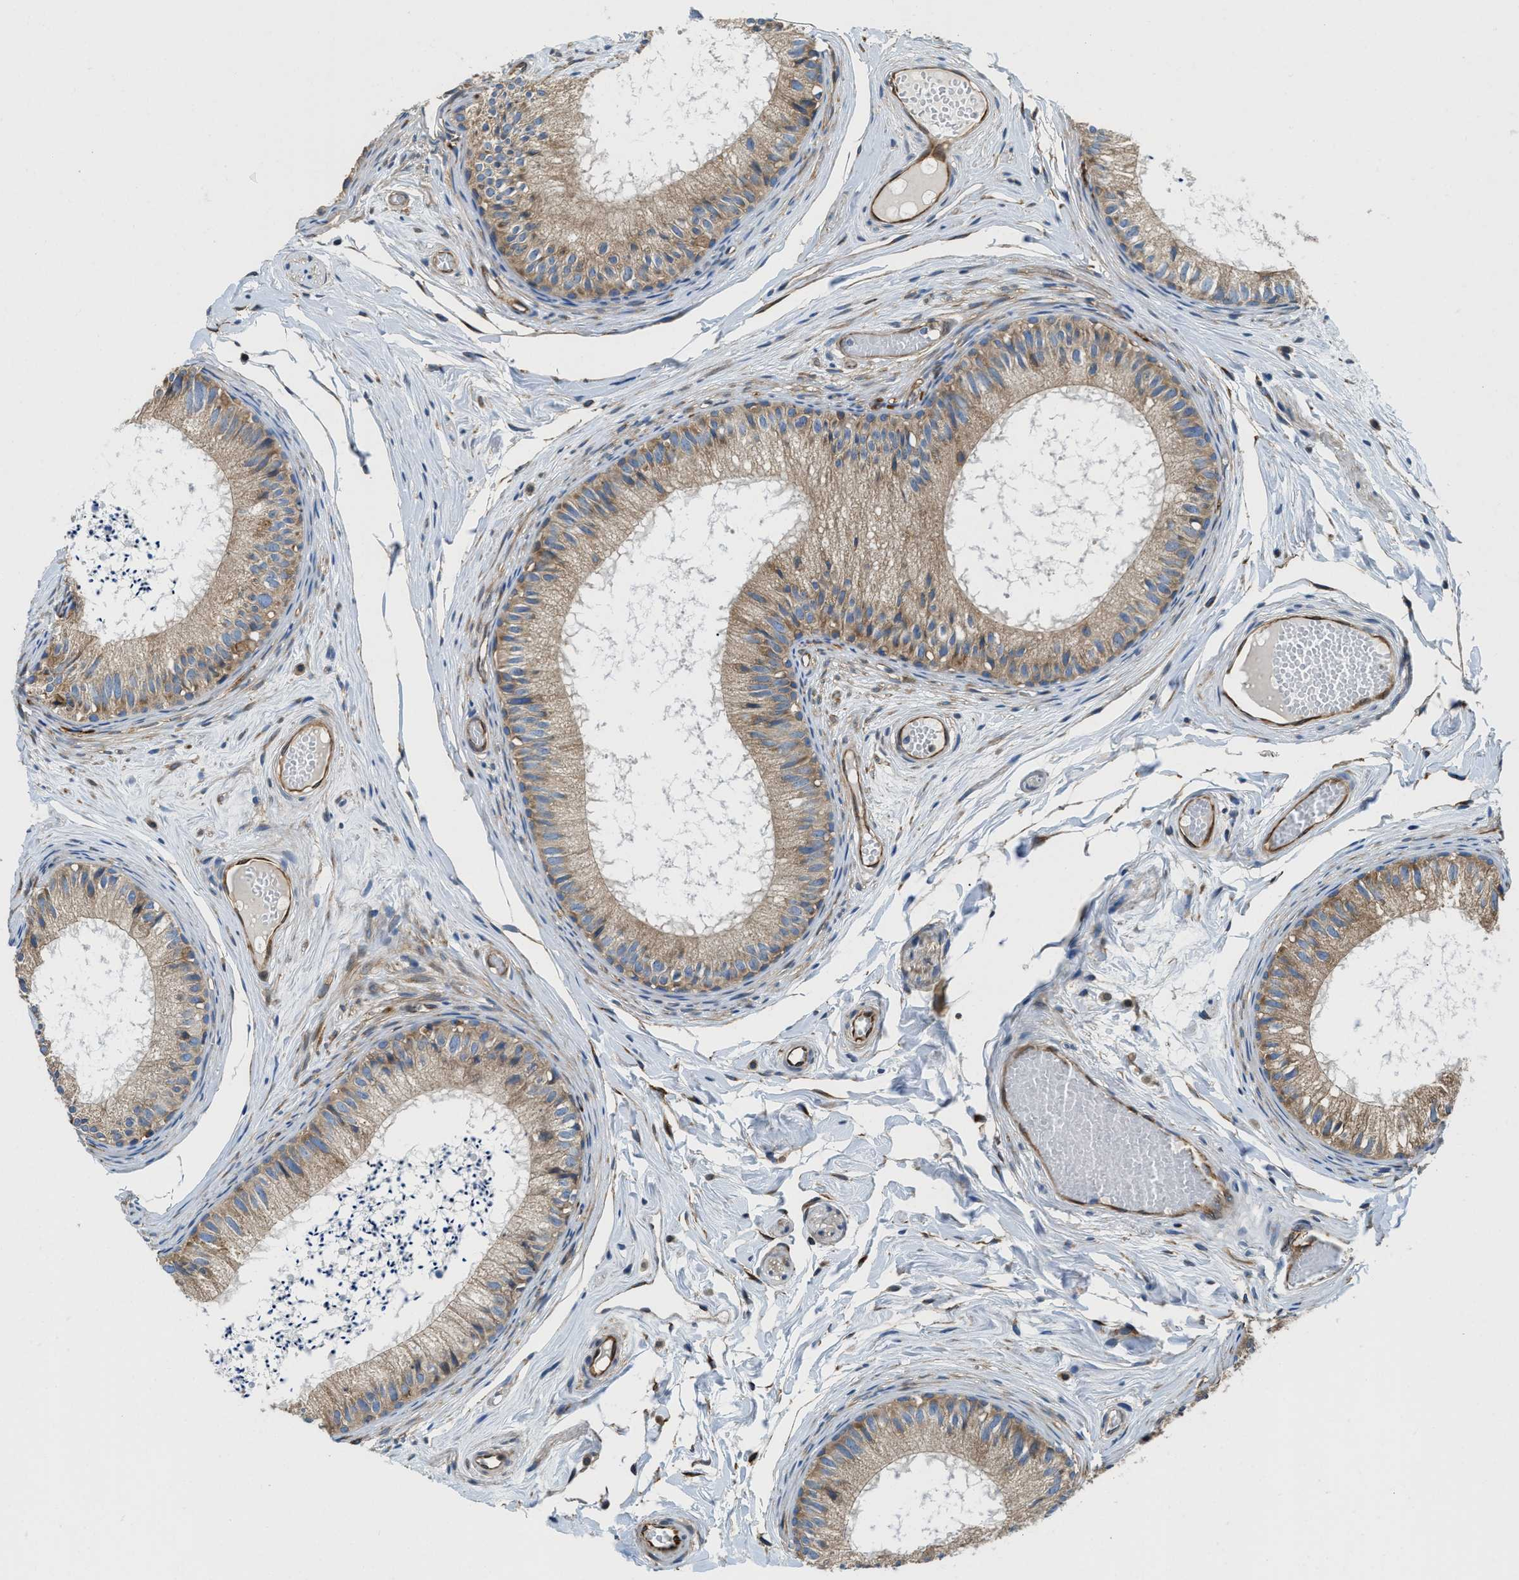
{"staining": {"intensity": "moderate", "quantity": ">75%", "location": "cytoplasmic/membranous"}, "tissue": "epididymis", "cell_type": "Glandular cells", "image_type": "normal", "snomed": [{"axis": "morphology", "description": "Normal tissue, NOS"}, {"axis": "topography", "description": "Epididymis"}], "caption": "IHC staining of benign epididymis, which displays medium levels of moderate cytoplasmic/membranous positivity in approximately >75% of glandular cells indicating moderate cytoplasmic/membranous protein staining. The staining was performed using DAB (brown) for protein detection and nuclei were counterstained in hematoxylin (blue).", "gene": "HSD17B12", "patient": {"sex": "male", "age": 46}}